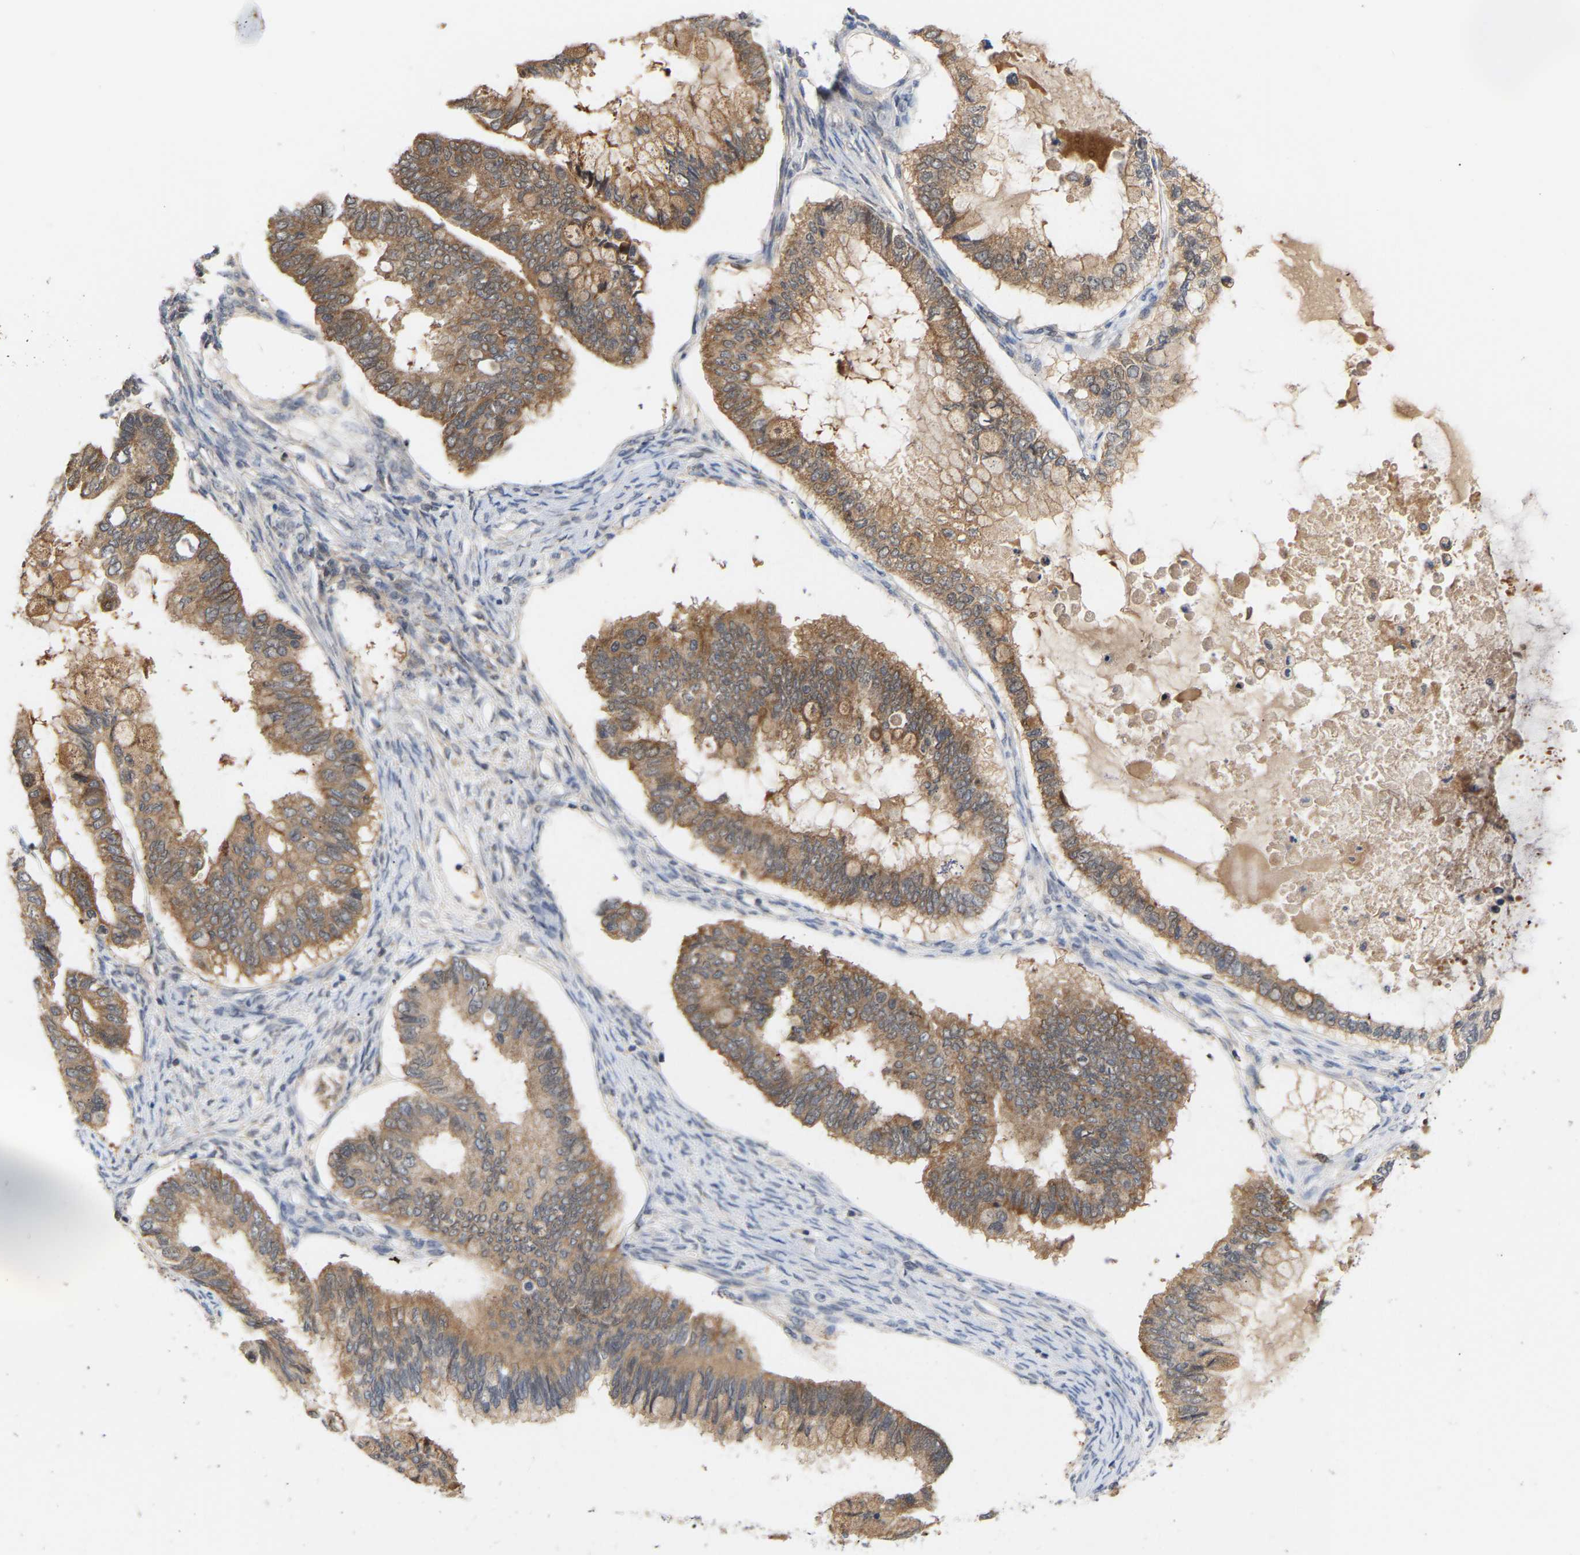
{"staining": {"intensity": "moderate", "quantity": ">75%", "location": "cytoplasmic/membranous"}, "tissue": "ovarian cancer", "cell_type": "Tumor cells", "image_type": "cancer", "snomed": [{"axis": "morphology", "description": "Cystadenocarcinoma, mucinous, NOS"}, {"axis": "topography", "description": "Ovary"}], "caption": "Ovarian cancer stained with a brown dye shows moderate cytoplasmic/membranous positive positivity in approximately >75% of tumor cells.", "gene": "TPMT", "patient": {"sex": "female", "age": 80}}